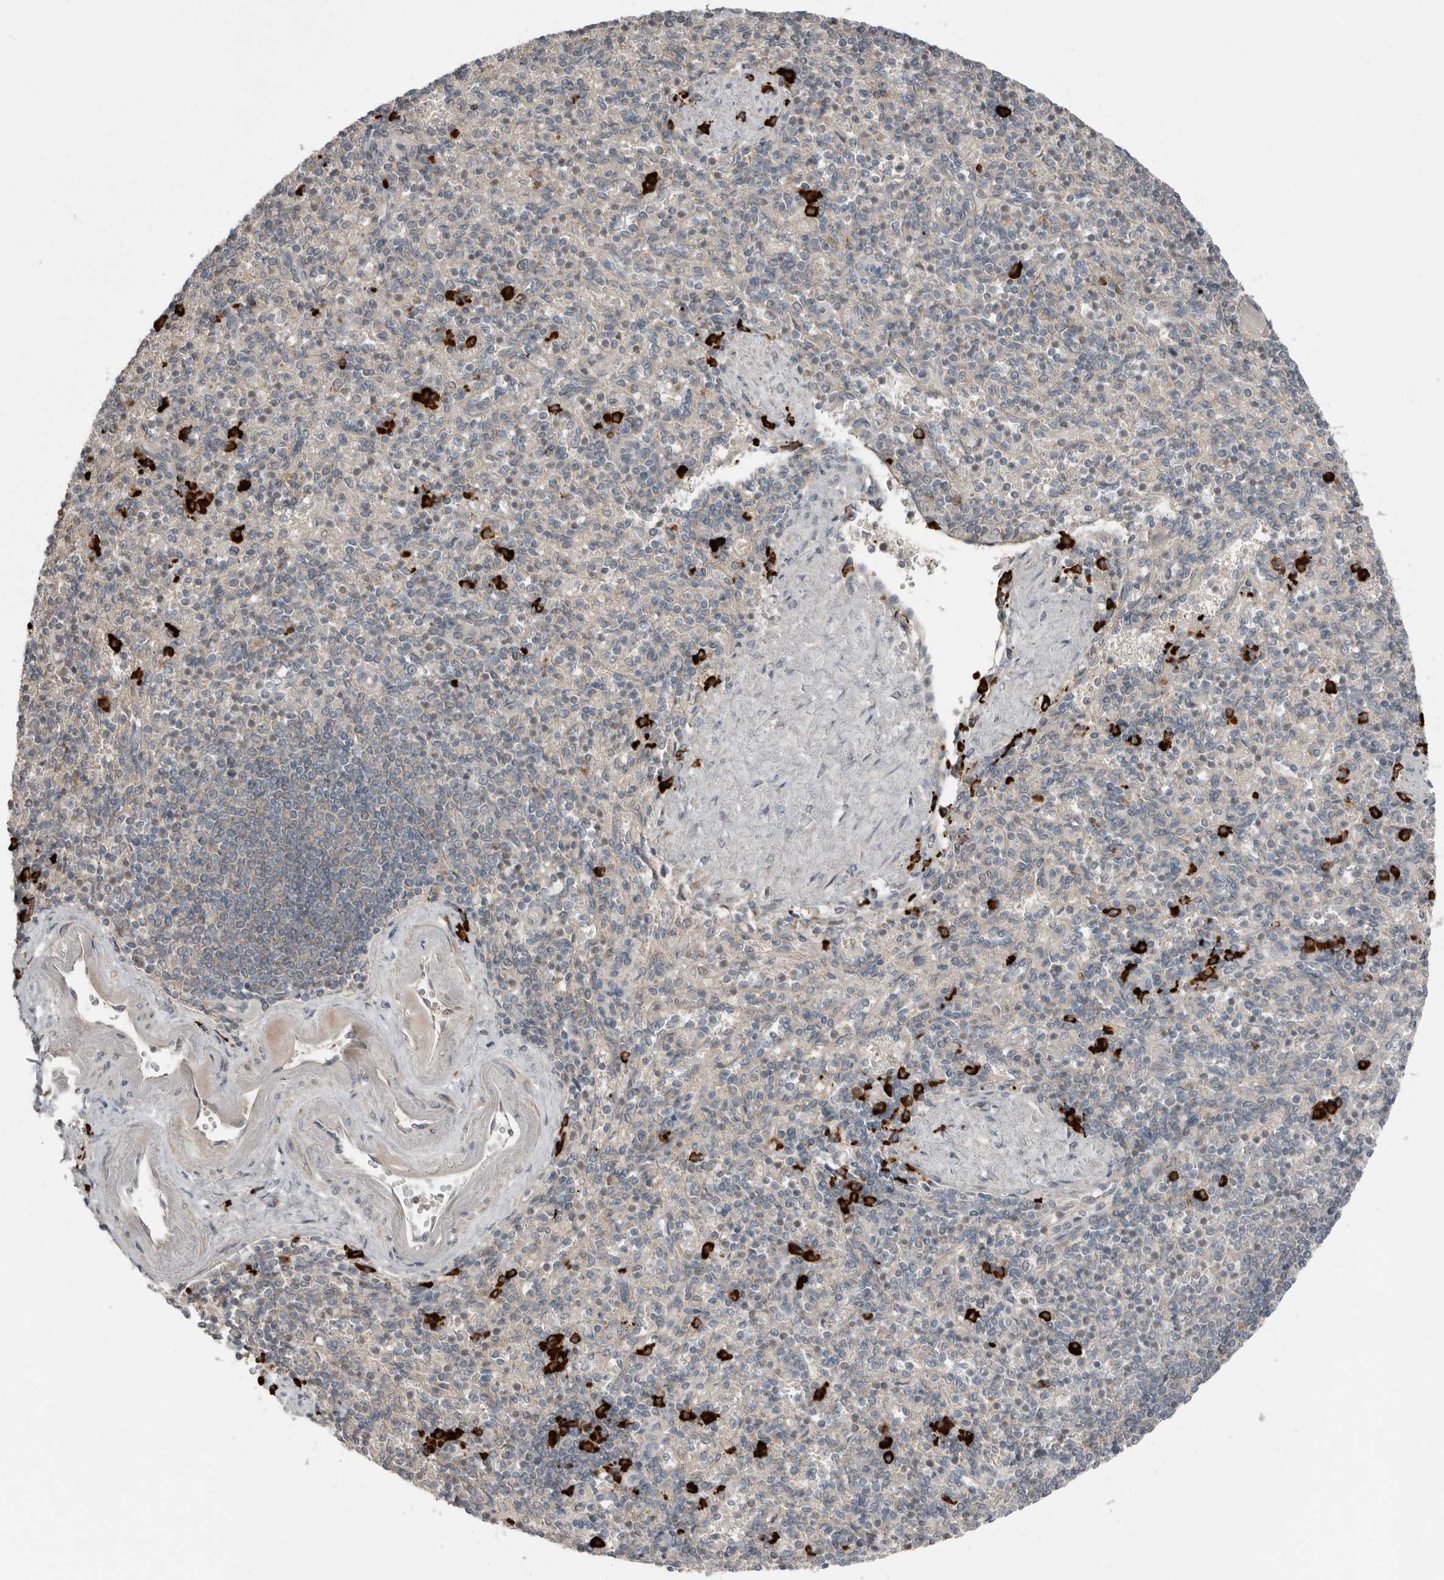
{"staining": {"intensity": "strong", "quantity": "<25%", "location": "cytoplasmic/membranous"}, "tissue": "spleen", "cell_type": "Cells in red pulp", "image_type": "normal", "snomed": [{"axis": "morphology", "description": "Normal tissue, NOS"}, {"axis": "topography", "description": "Spleen"}], "caption": "Benign spleen reveals strong cytoplasmic/membranous staining in approximately <25% of cells in red pulp, visualized by immunohistochemistry. Immunohistochemistry stains the protein of interest in brown and the nuclei are stained blue.", "gene": "TEAD3", "patient": {"sex": "female", "age": 74}}